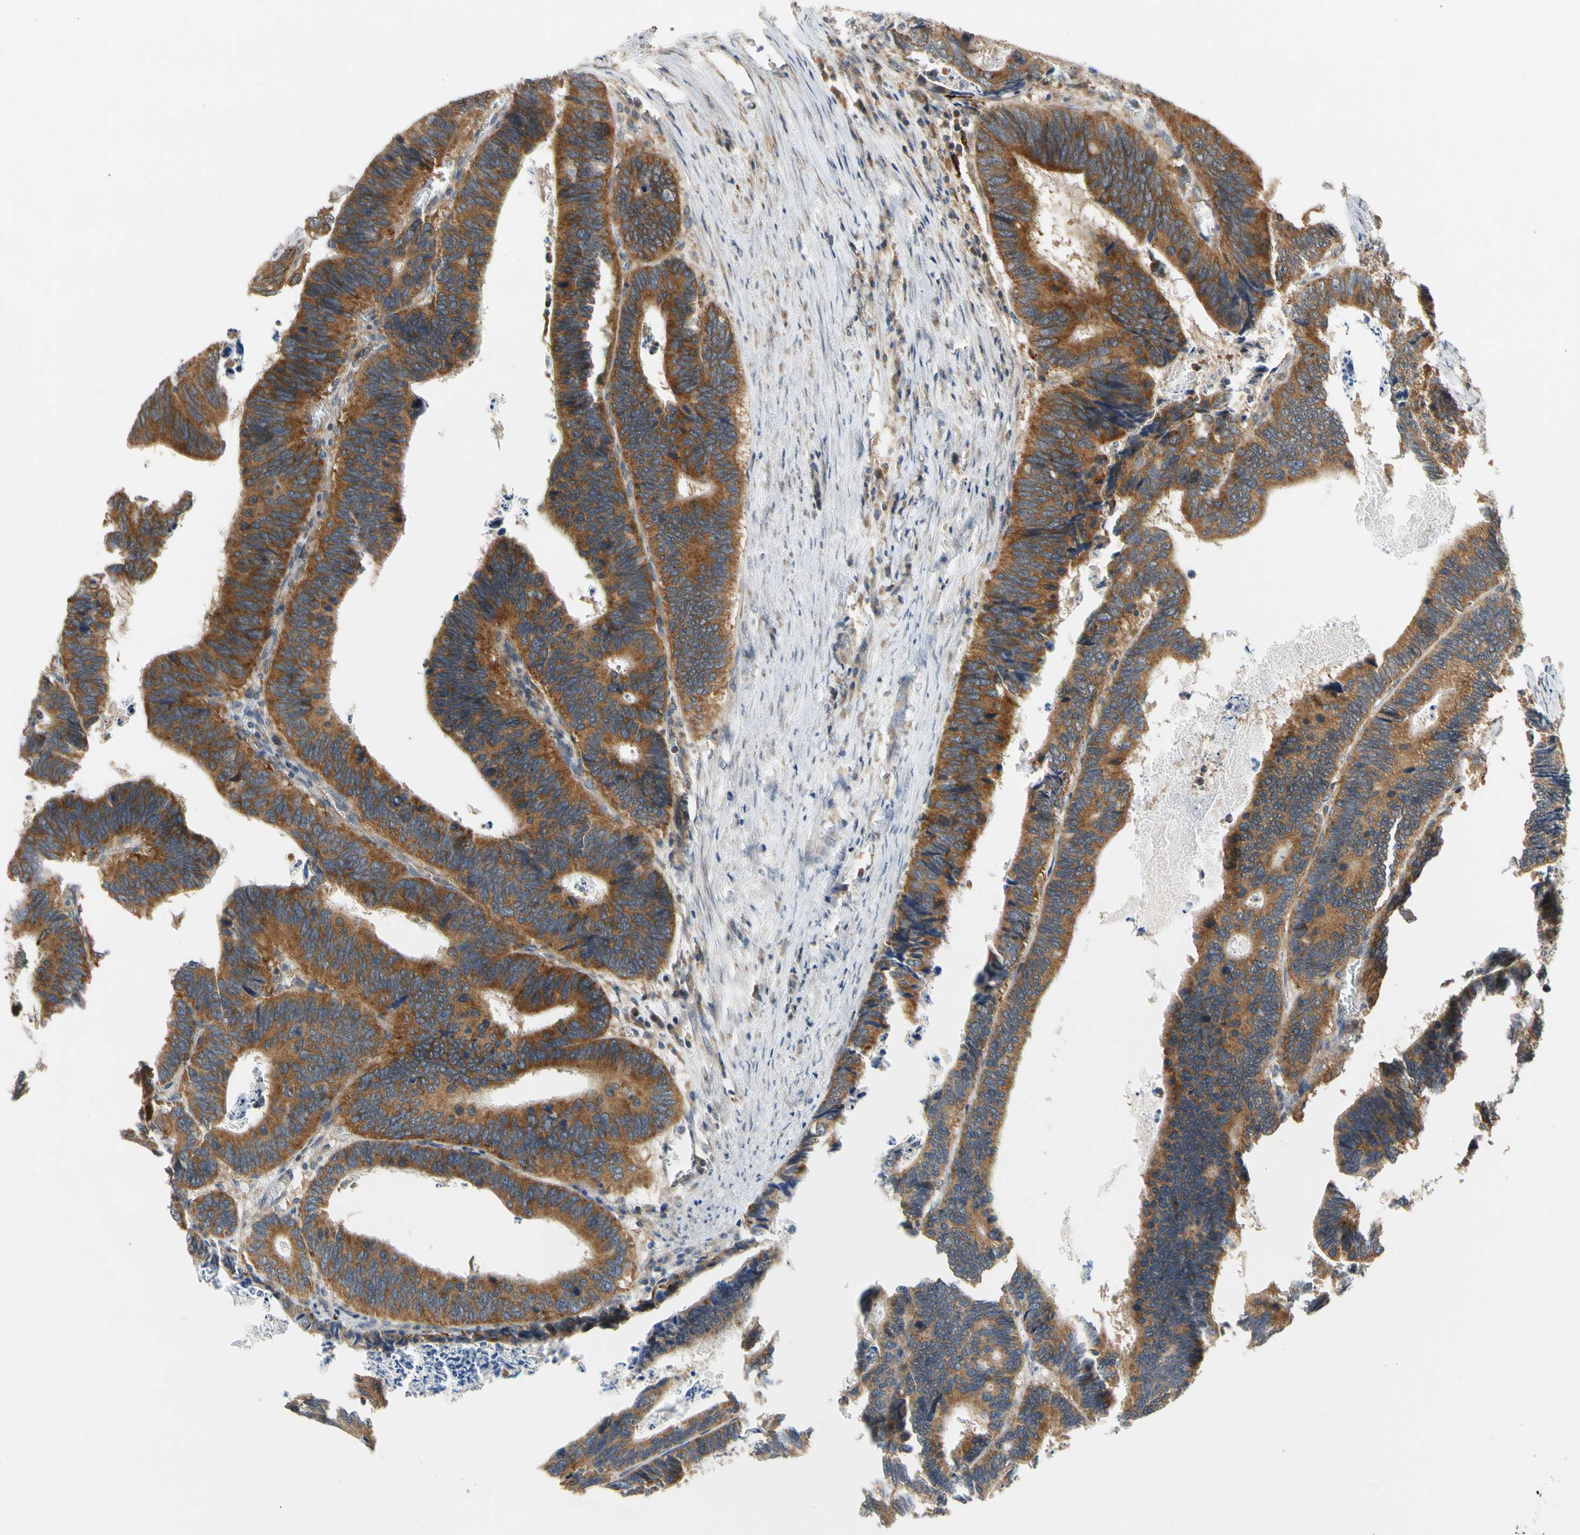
{"staining": {"intensity": "moderate", "quantity": ">75%", "location": "cytoplasmic/membranous"}, "tissue": "colorectal cancer", "cell_type": "Tumor cells", "image_type": "cancer", "snomed": [{"axis": "morphology", "description": "Adenocarcinoma, NOS"}, {"axis": "topography", "description": "Colon"}], "caption": "The micrograph shows staining of colorectal adenocarcinoma, revealing moderate cytoplasmic/membranous protein staining (brown color) within tumor cells.", "gene": "ANKHD1", "patient": {"sex": "male", "age": 72}}